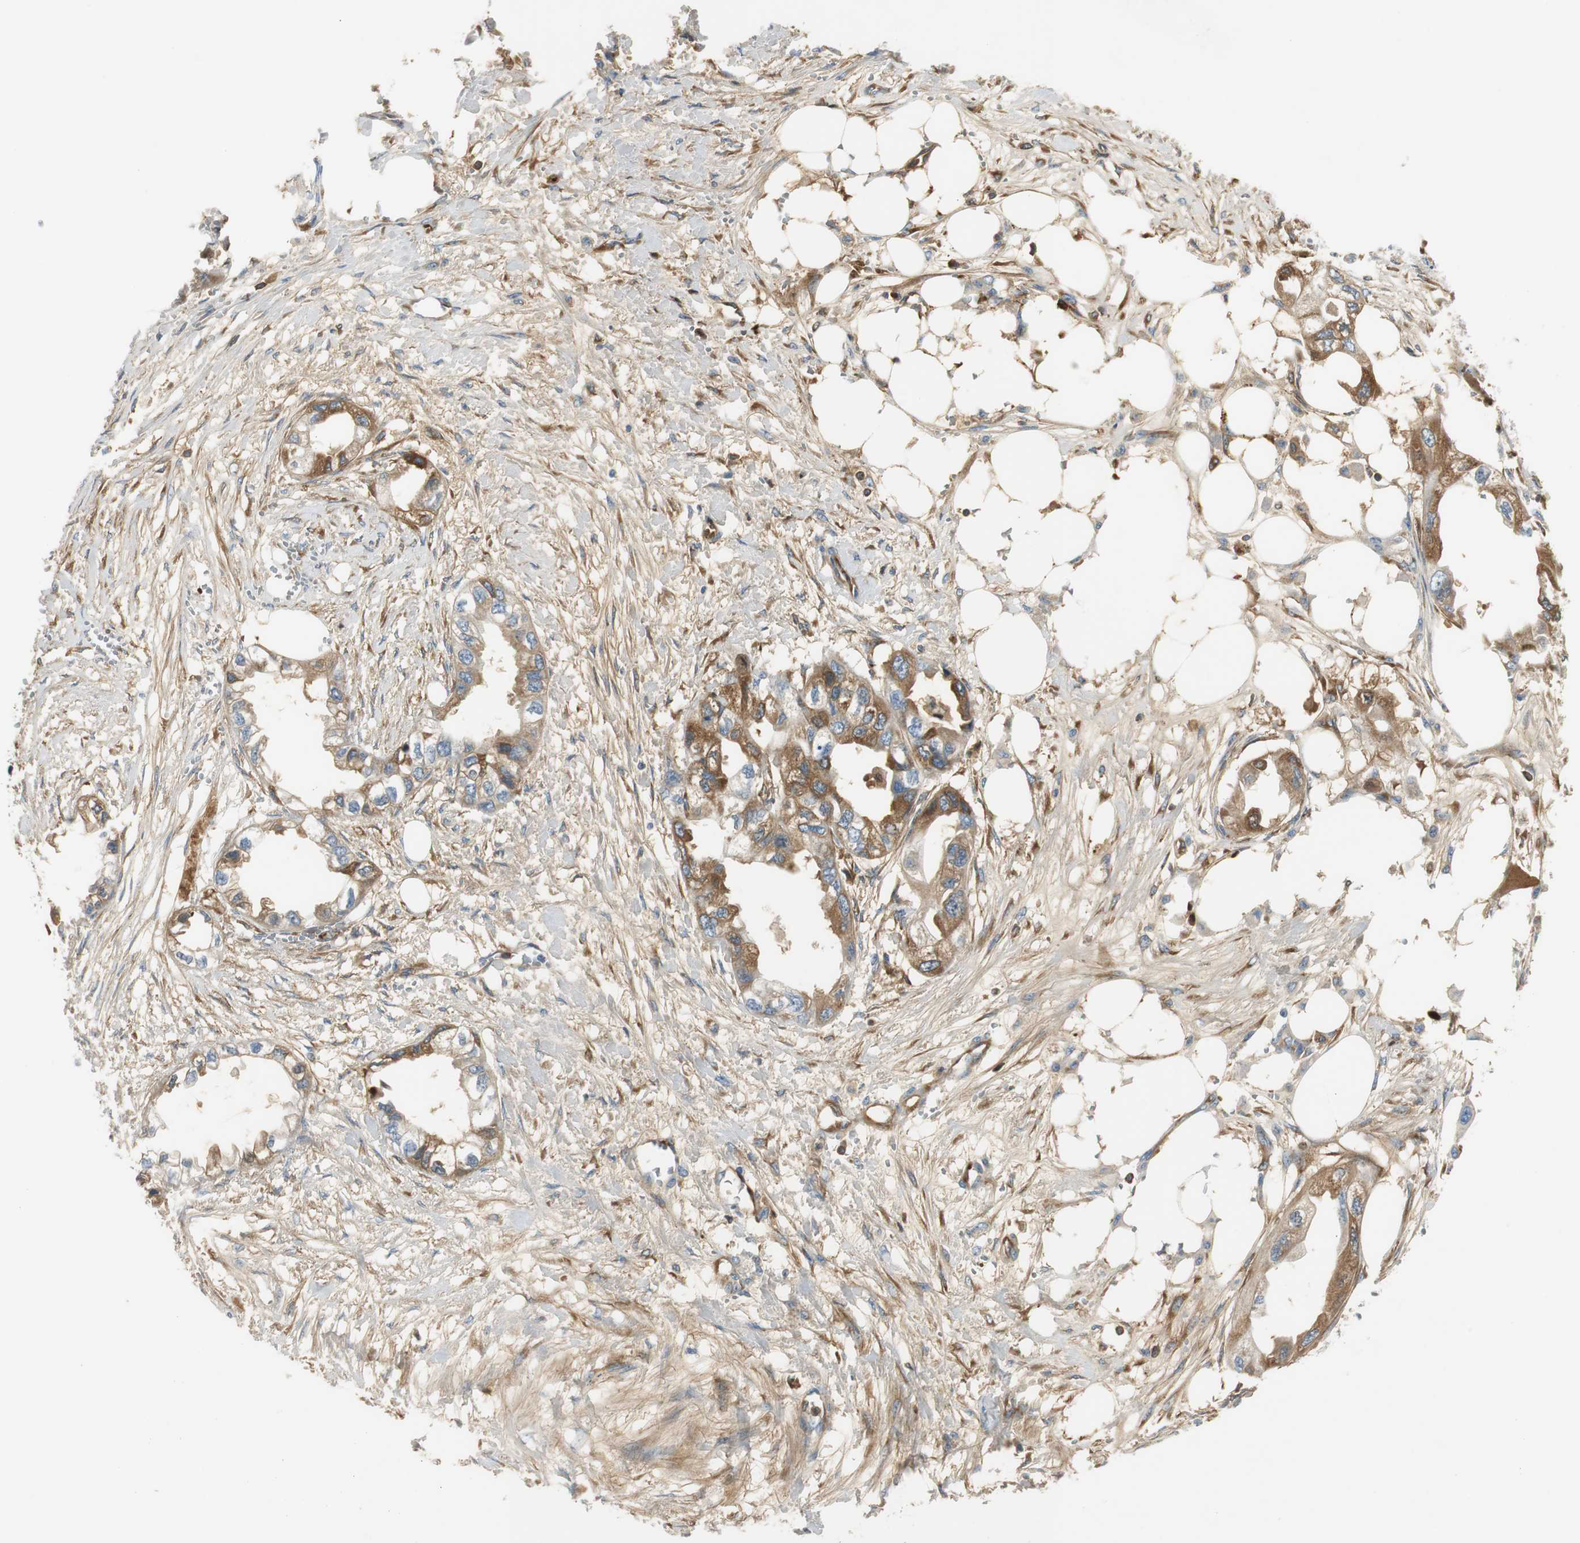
{"staining": {"intensity": "moderate", "quantity": "25%-75%", "location": "cytoplasmic/membranous"}, "tissue": "endometrial cancer", "cell_type": "Tumor cells", "image_type": "cancer", "snomed": [{"axis": "morphology", "description": "Adenocarcinoma, NOS"}, {"axis": "topography", "description": "Endometrium"}], "caption": "Tumor cells show medium levels of moderate cytoplasmic/membranous positivity in approximately 25%-75% of cells in endometrial cancer. (DAB (3,3'-diaminobenzidine) IHC, brown staining for protein, blue staining for nuclei).", "gene": "SERPINF1", "patient": {"sex": "female", "age": 67}}